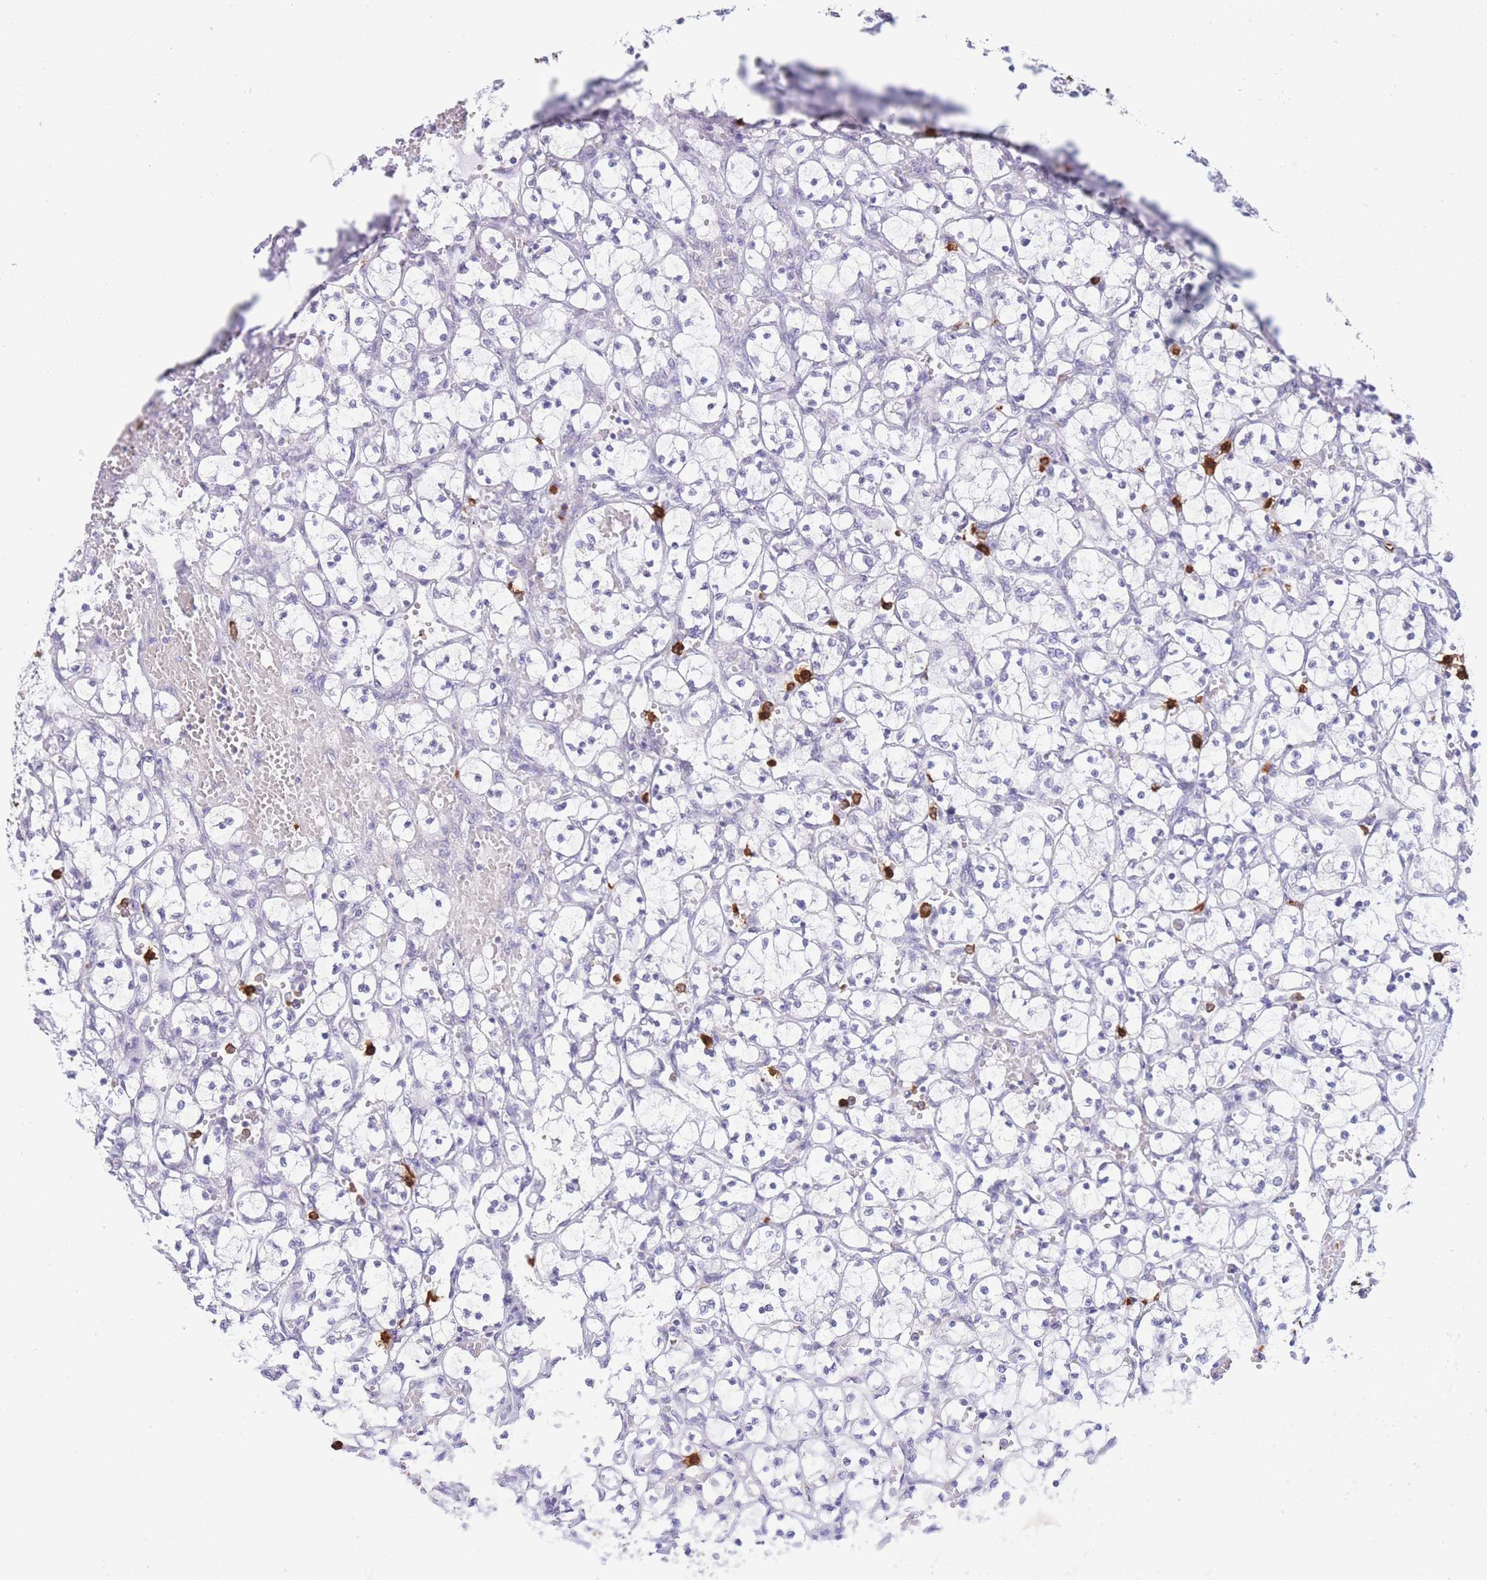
{"staining": {"intensity": "negative", "quantity": "none", "location": "none"}, "tissue": "renal cancer", "cell_type": "Tumor cells", "image_type": "cancer", "snomed": [{"axis": "morphology", "description": "Adenocarcinoma, NOS"}, {"axis": "topography", "description": "Kidney"}], "caption": "DAB immunohistochemical staining of renal cancer (adenocarcinoma) displays no significant expression in tumor cells.", "gene": "LCLAT1", "patient": {"sex": "female", "age": 69}}